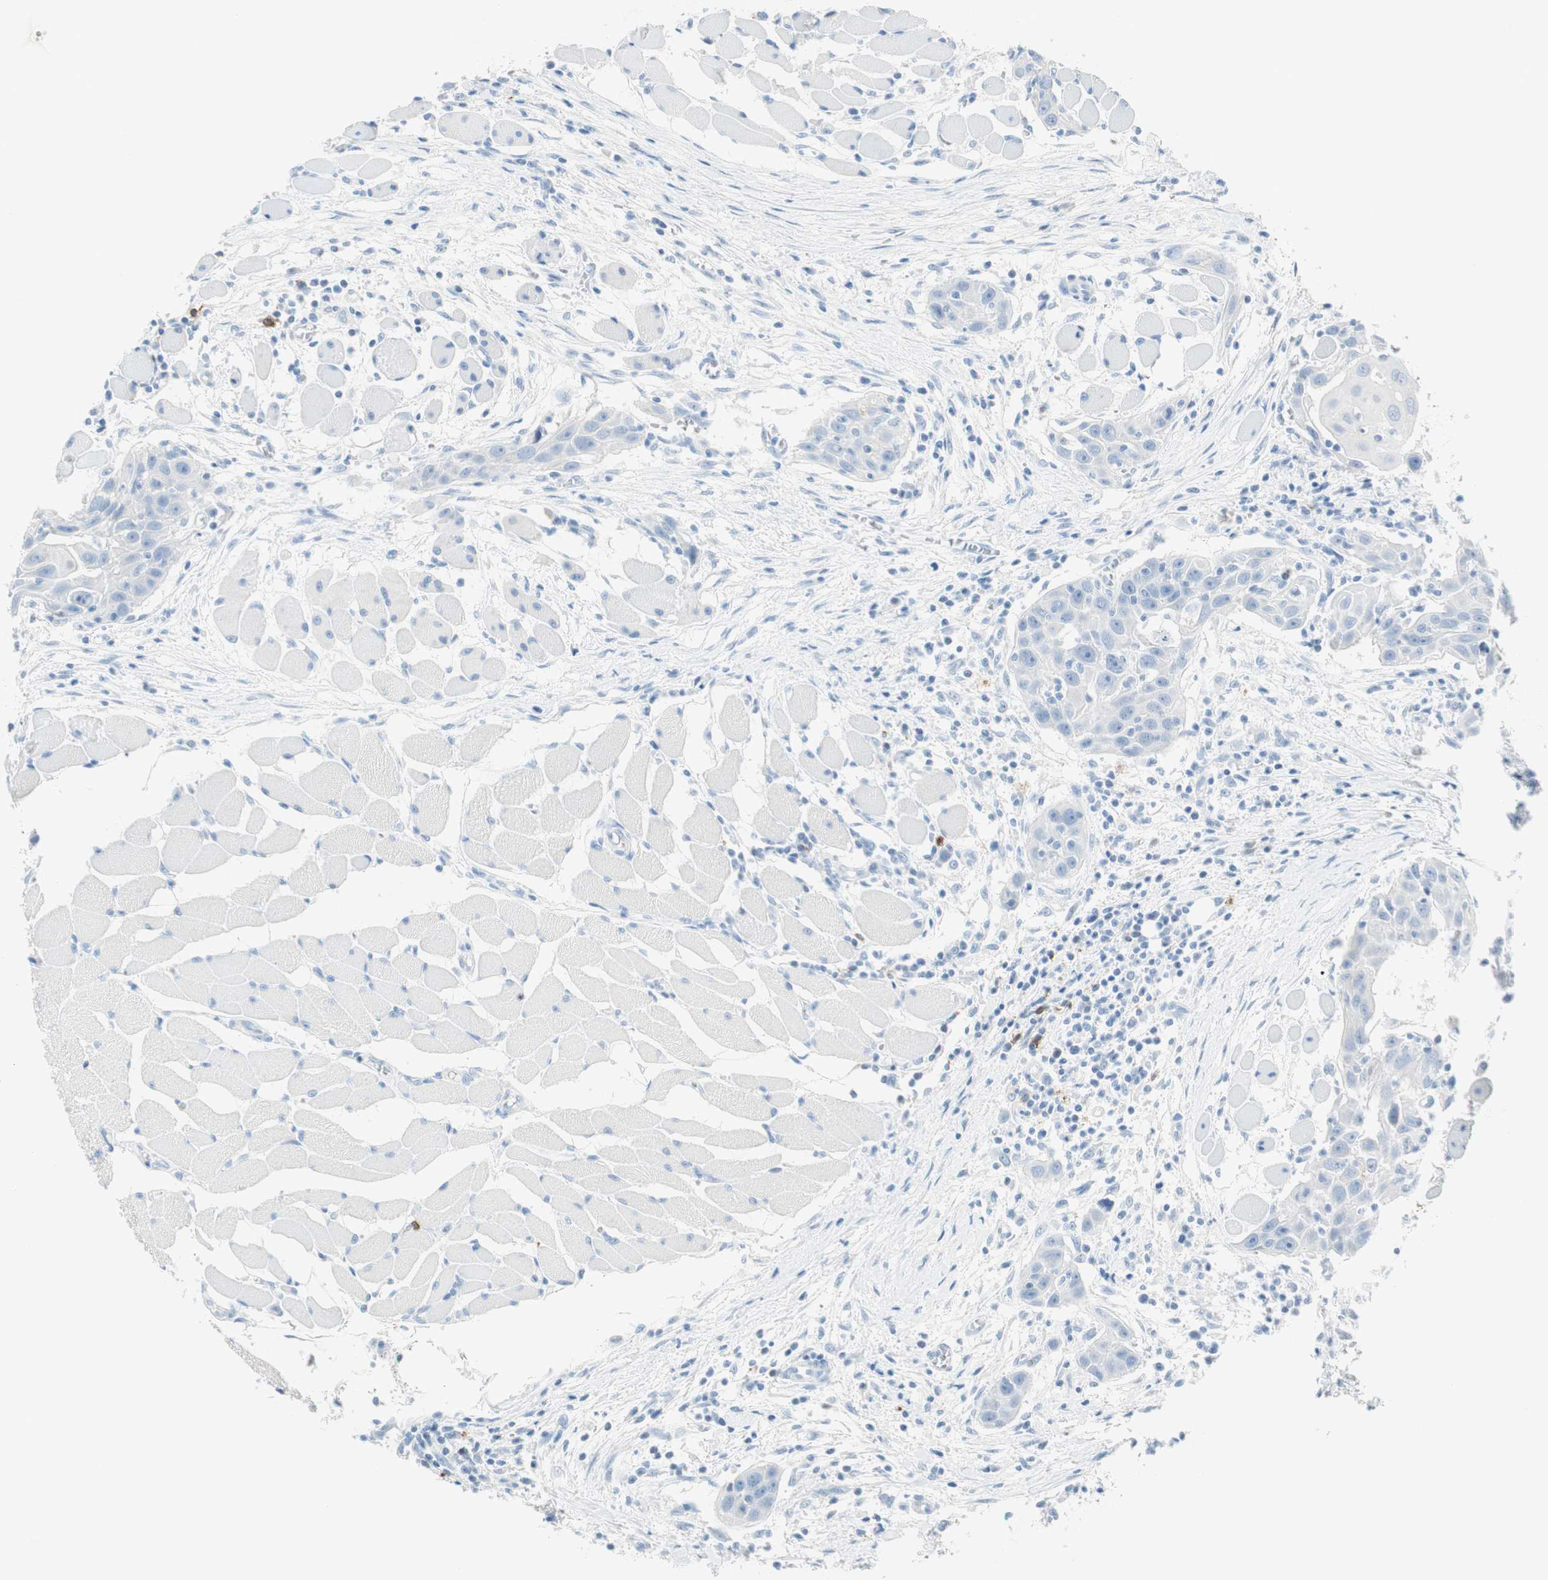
{"staining": {"intensity": "negative", "quantity": "none", "location": "none"}, "tissue": "head and neck cancer", "cell_type": "Tumor cells", "image_type": "cancer", "snomed": [{"axis": "morphology", "description": "Squamous cell carcinoma, NOS"}, {"axis": "topography", "description": "Oral tissue"}, {"axis": "topography", "description": "Head-Neck"}], "caption": "Tumor cells show no significant protein expression in head and neck squamous cell carcinoma.", "gene": "TNFRSF13C", "patient": {"sex": "female", "age": 50}}